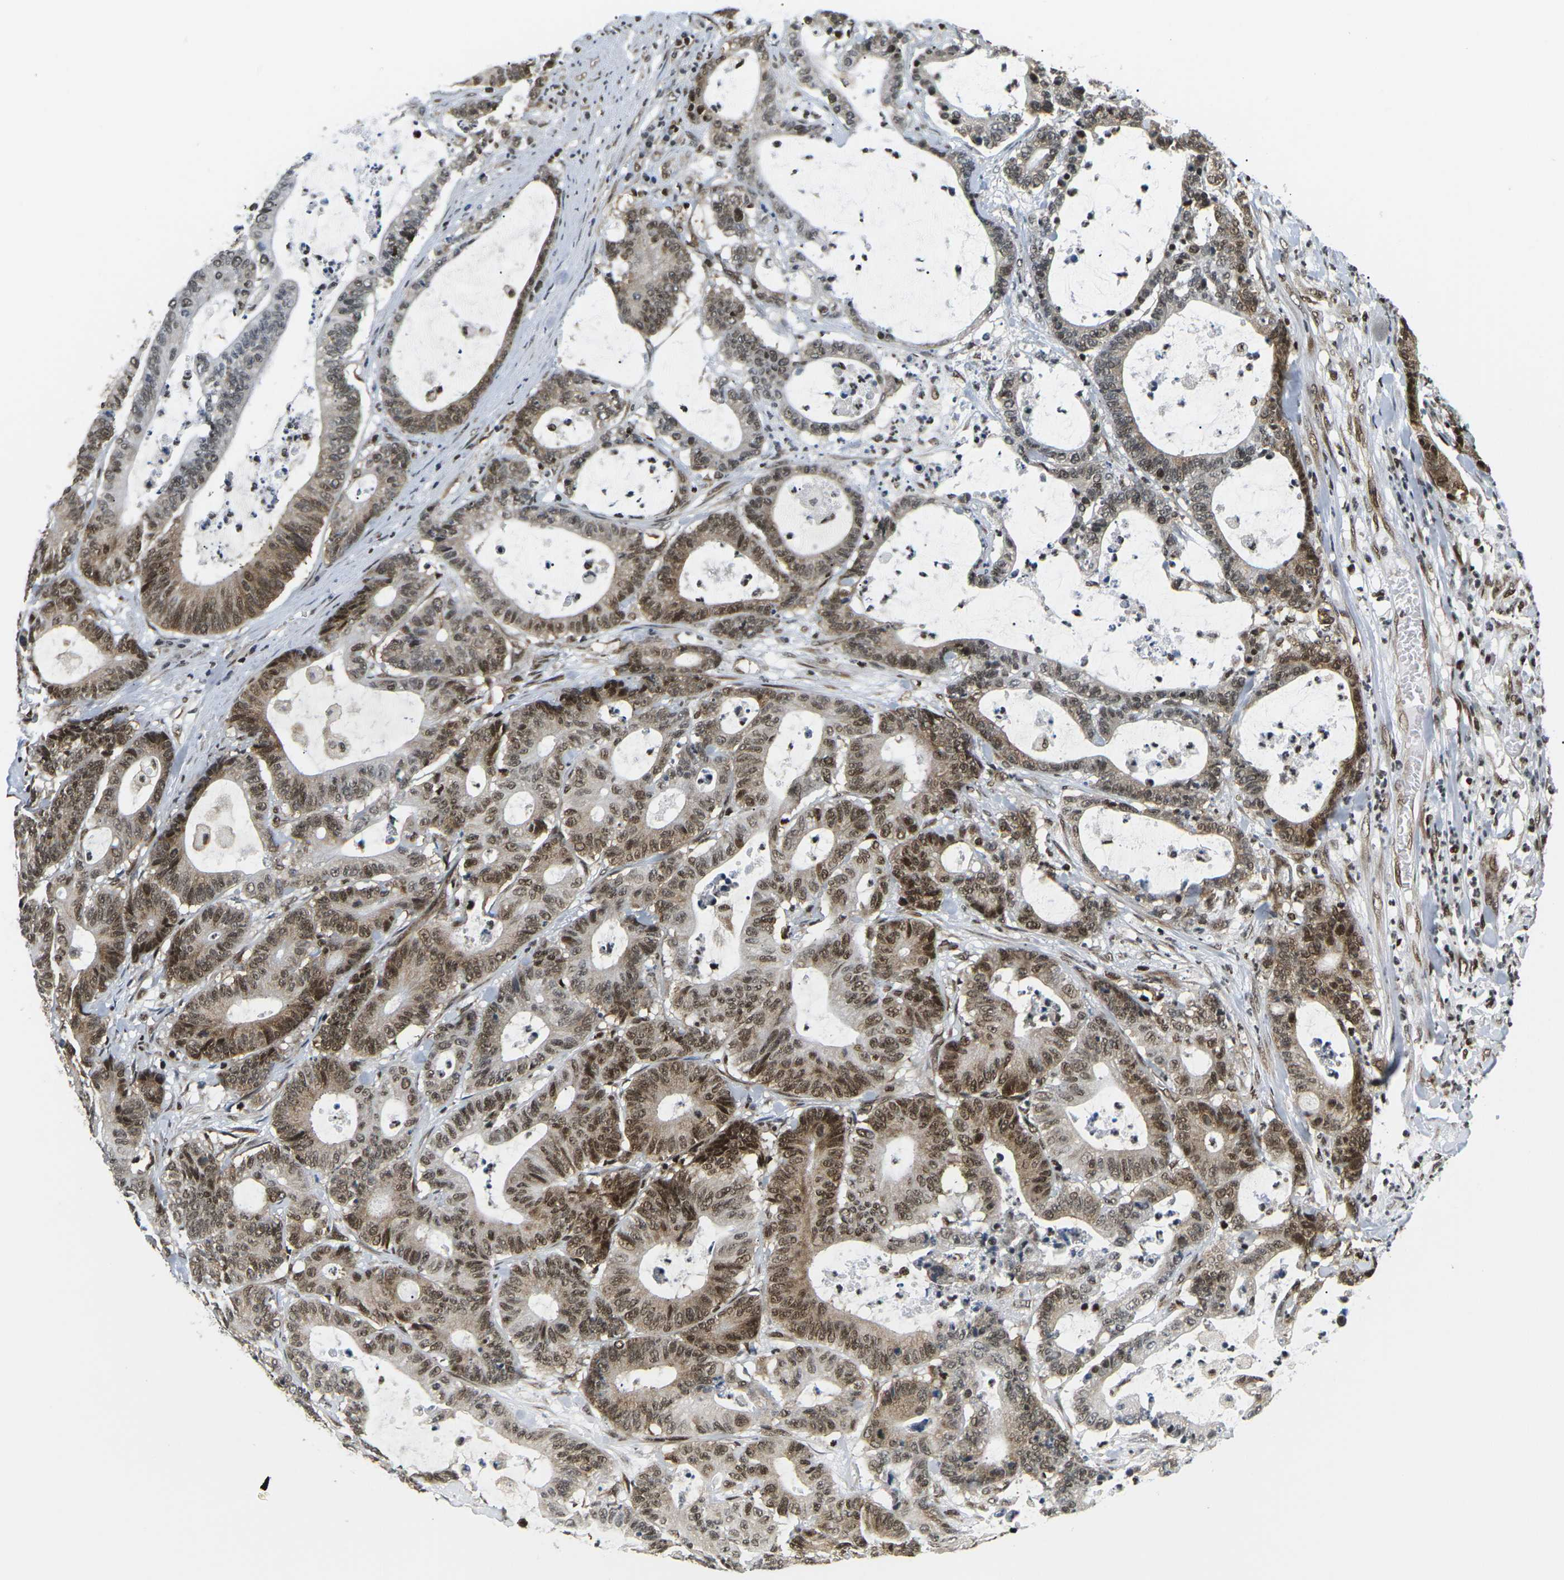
{"staining": {"intensity": "moderate", "quantity": ">75%", "location": "cytoplasmic/membranous,nuclear"}, "tissue": "colorectal cancer", "cell_type": "Tumor cells", "image_type": "cancer", "snomed": [{"axis": "morphology", "description": "Adenocarcinoma, NOS"}, {"axis": "topography", "description": "Colon"}], "caption": "About >75% of tumor cells in human adenocarcinoma (colorectal) display moderate cytoplasmic/membranous and nuclear protein staining as visualized by brown immunohistochemical staining.", "gene": "CELF1", "patient": {"sex": "female", "age": 84}}